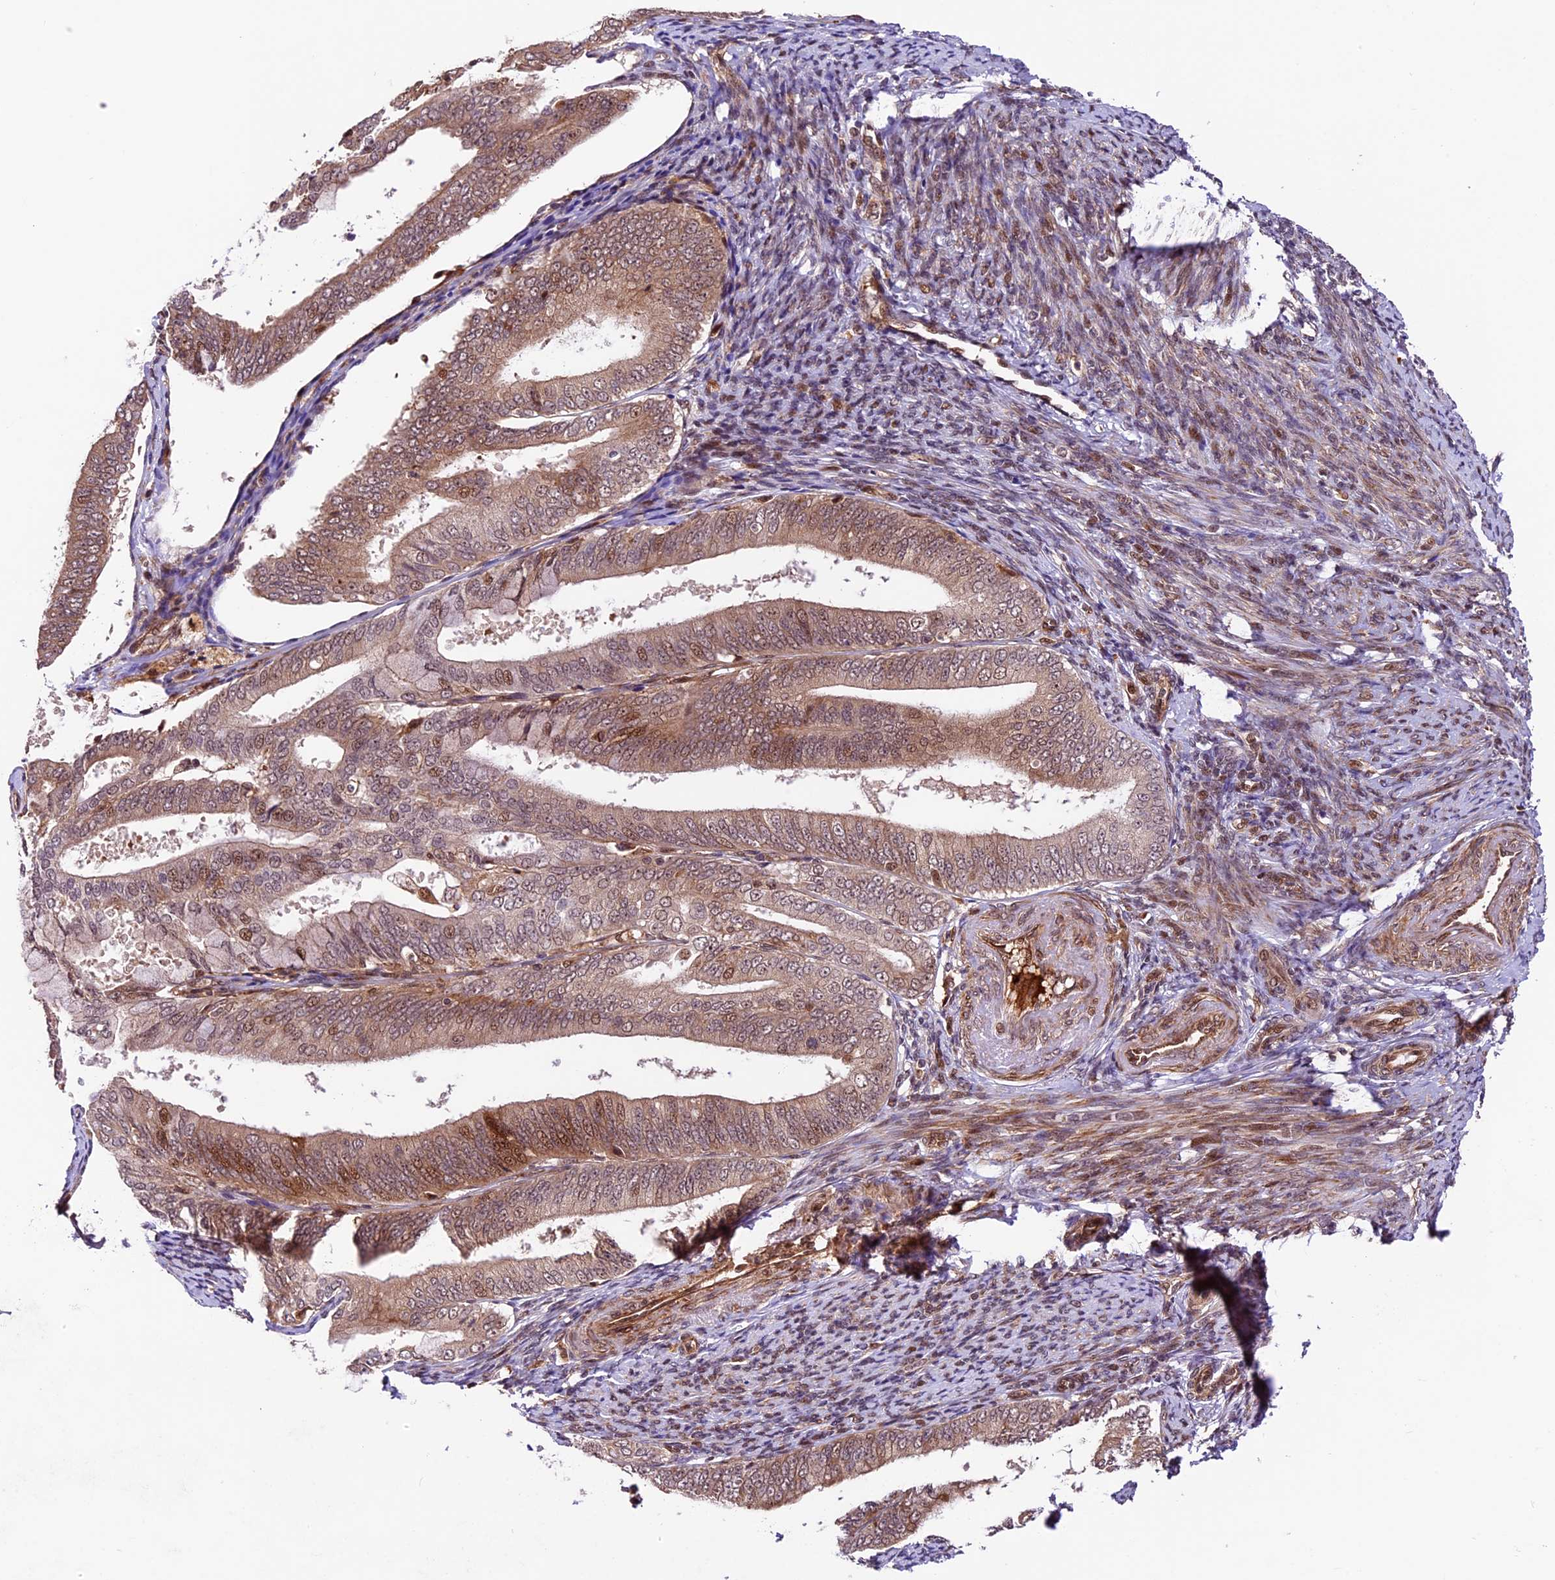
{"staining": {"intensity": "moderate", "quantity": "<25%", "location": "cytoplasmic/membranous,nuclear"}, "tissue": "endometrial cancer", "cell_type": "Tumor cells", "image_type": "cancer", "snomed": [{"axis": "morphology", "description": "Adenocarcinoma, NOS"}, {"axis": "topography", "description": "Endometrium"}], "caption": "This photomicrograph demonstrates immunohistochemistry (IHC) staining of adenocarcinoma (endometrial), with low moderate cytoplasmic/membranous and nuclear expression in approximately <25% of tumor cells.", "gene": "DHX38", "patient": {"sex": "female", "age": 63}}